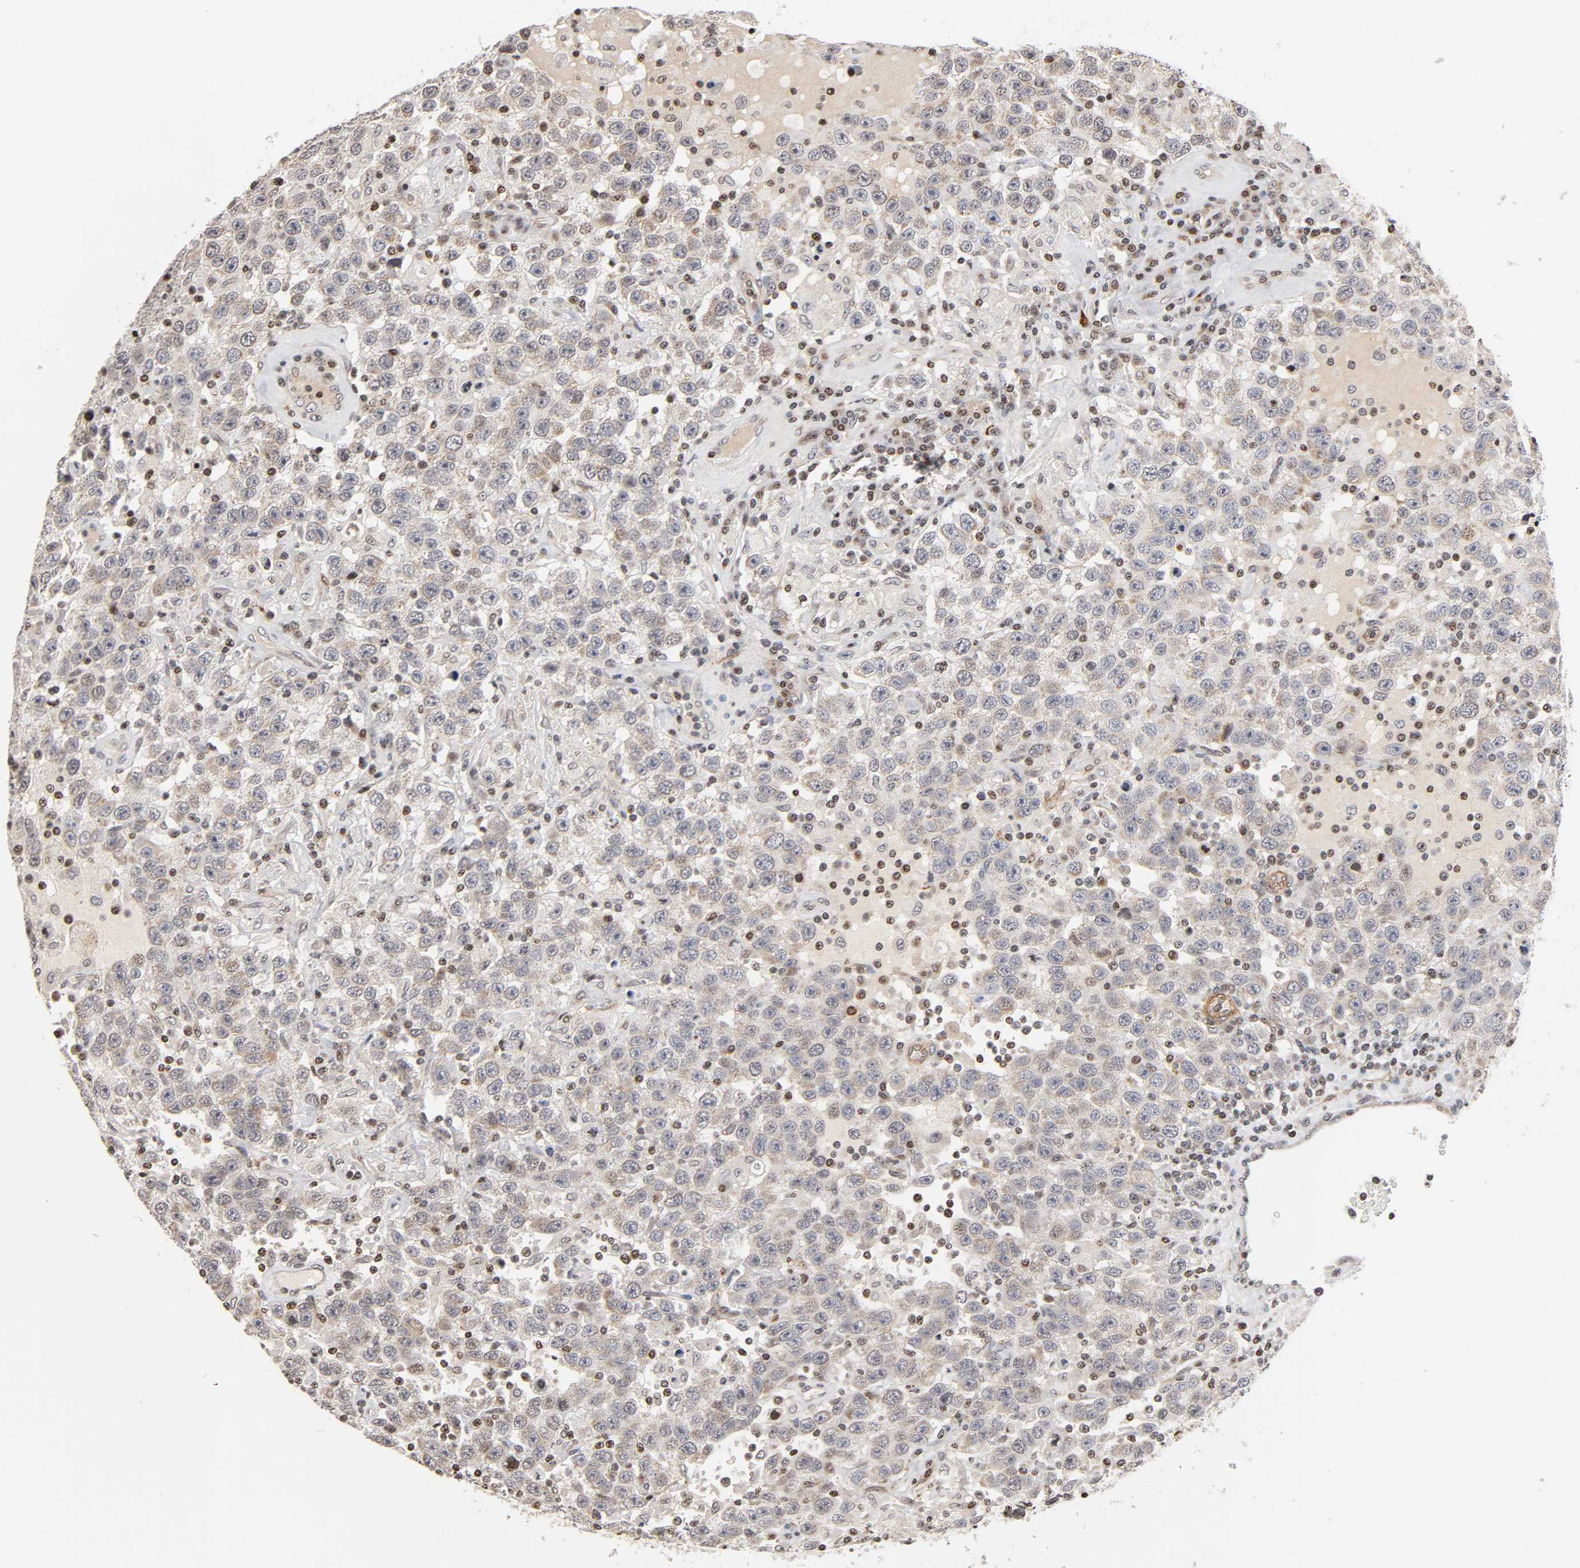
{"staining": {"intensity": "negative", "quantity": "none", "location": "none"}, "tissue": "testis cancer", "cell_type": "Tumor cells", "image_type": "cancer", "snomed": [{"axis": "morphology", "description": "Seminoma, NOS"}, {"axis": "topography", "description": "Testis"}], "caption": "High magnification brightfield microscopy of testis cancer (seminoma) stained with DAB (3,3'-diaminobenzidine) (brown) and counterstained with hematoxylin (blue): tumor cells show no significant positivity.", "gene": "ITGAV", "patient": {"sex": "male", "age": 41}}